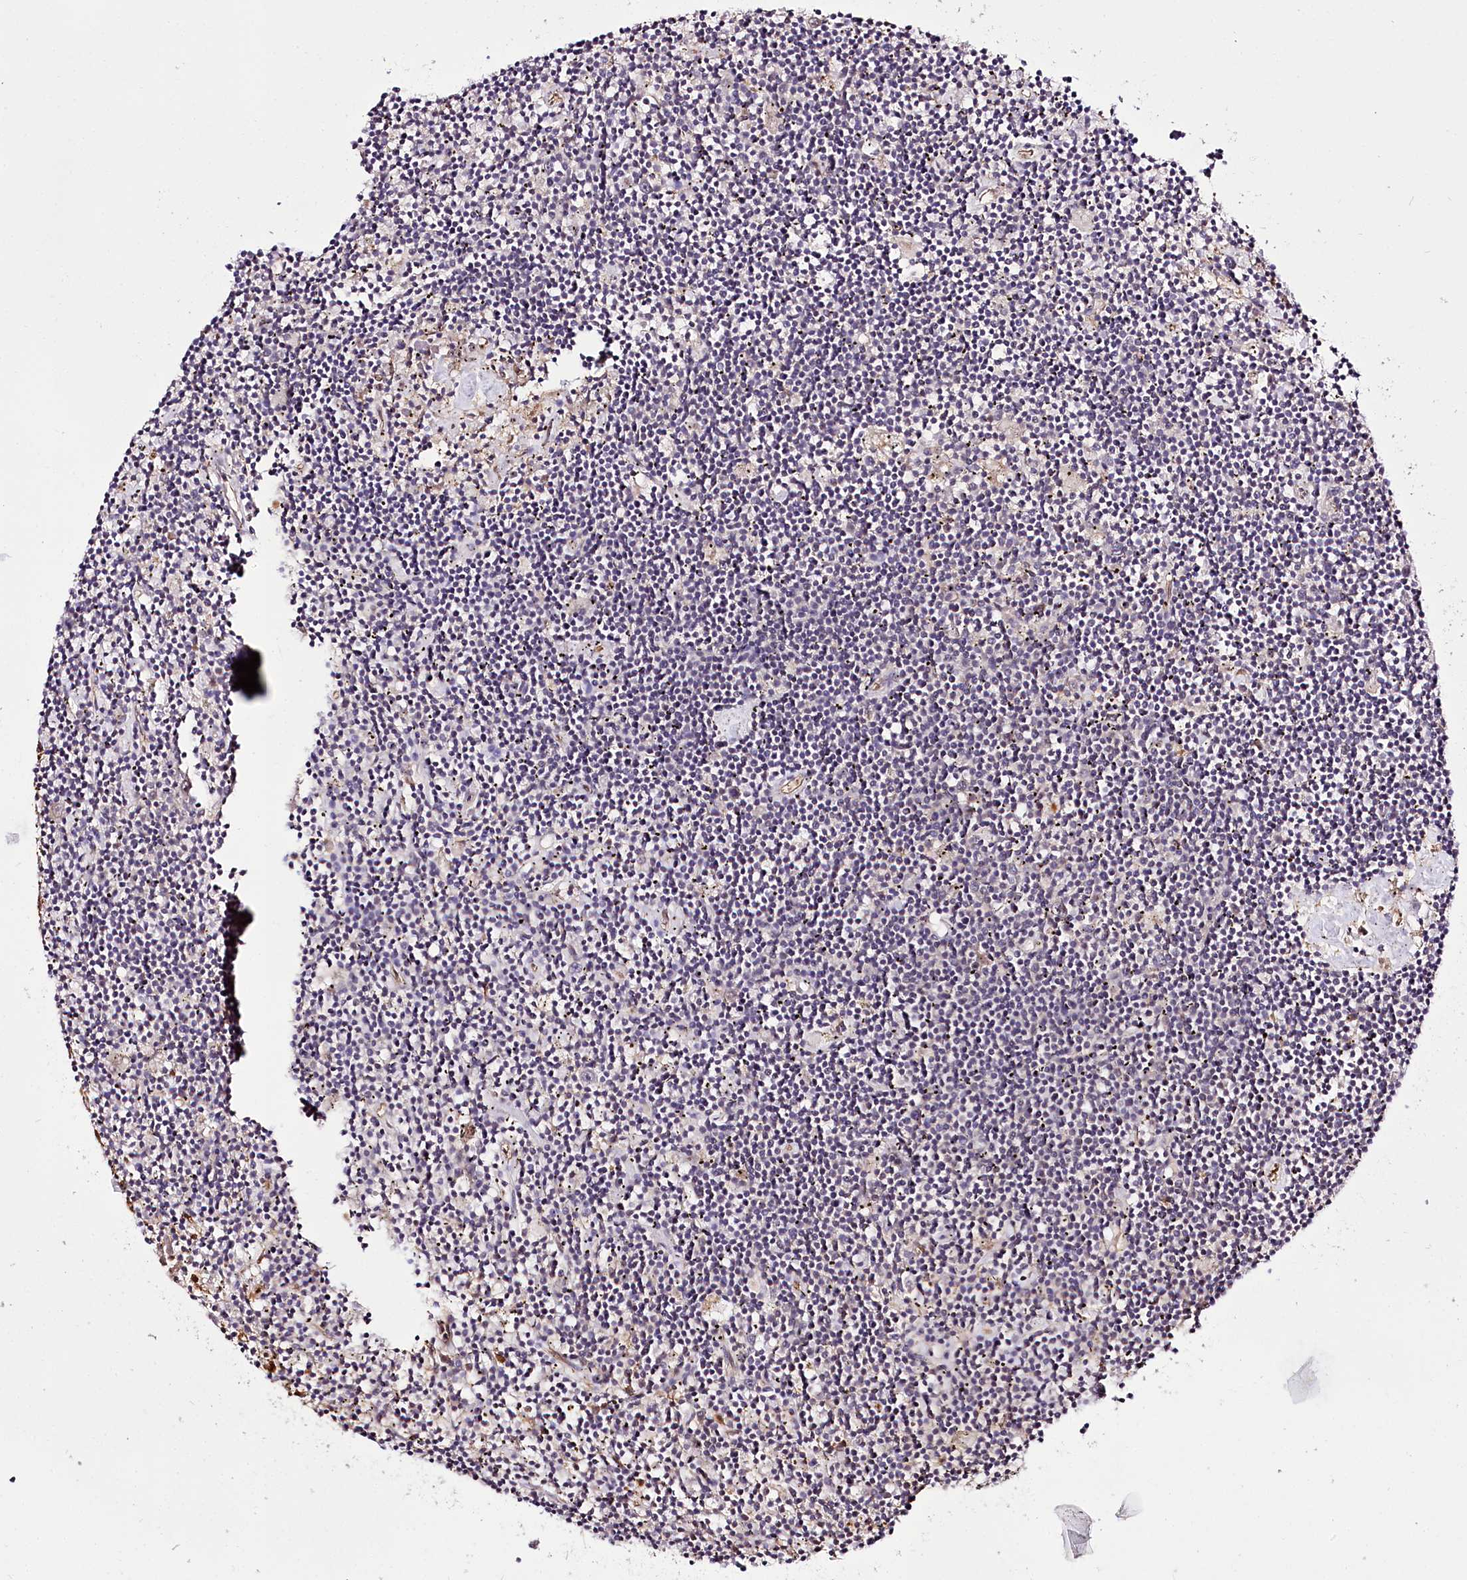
{"staining": {"intensity": "negative", "quantity": "none", "location": "none"}, "tissue": "lymphoma", "cell_type": "Tumor cells", "image_type": "cancer", "snomed": [{"axis": "morphology", "description": "Malignant lymphoma, non-Hodgkin's type, Low grade"}, {"axis": "topography", "description": "Spleen"}], "caption": "Immunohistochemistry of human malignant lymphoma, non-Hodgkin's type (low-grade) exhibits no positivity in tumor cells.", "gene": "GNL3L", "patient": {"sex": "male", "age": 76}}